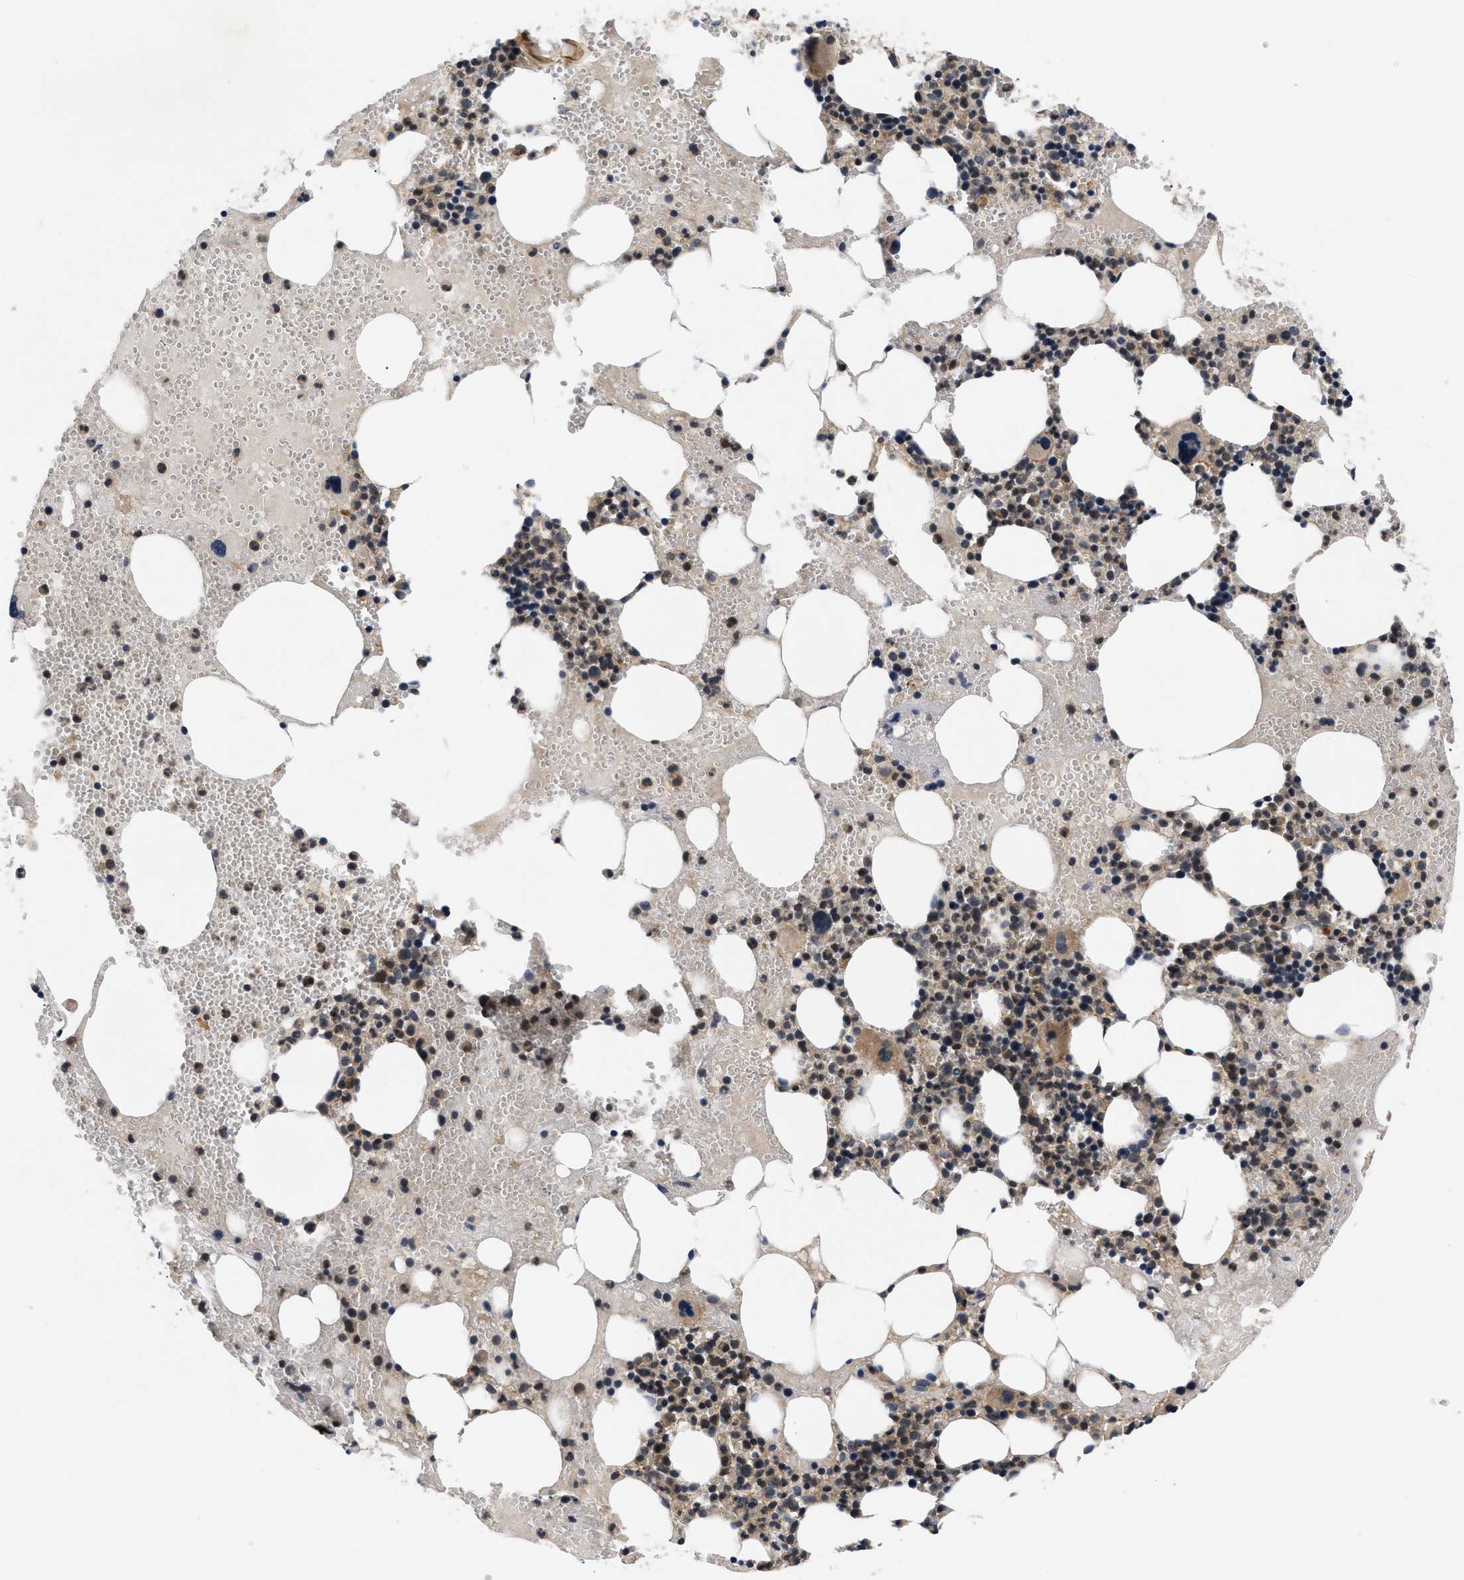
{"staining": {"intensity": "moderate", "quantity": ">75%", "location": "cytoplasmic/membranous,nuclear"}, "tissue": "bone marrow", "cell_type": "Hematopoietic cells", "image_type": "normal", "snomed": [{"axis": "morphology", "description": "Normal tissue, NOS"}, {"axis": "morphology", "description": "Inflammation, NOS"}, {"axis": "topography", "description": "Bone marrow"}], "caption": "Immunohistochemical staining of benign human bone marrow shows >75% levels of moderate cytoplasmic/membranous,nuclear protein expression in about >75% of hematopoietic cells. The staining is performed using DAB brown chromogen to label protein expression. The nuclei are counter-stained blue using hematoxylin.", "gene": "HMGCR", "patient": {"sex": "female", "age": 78}}